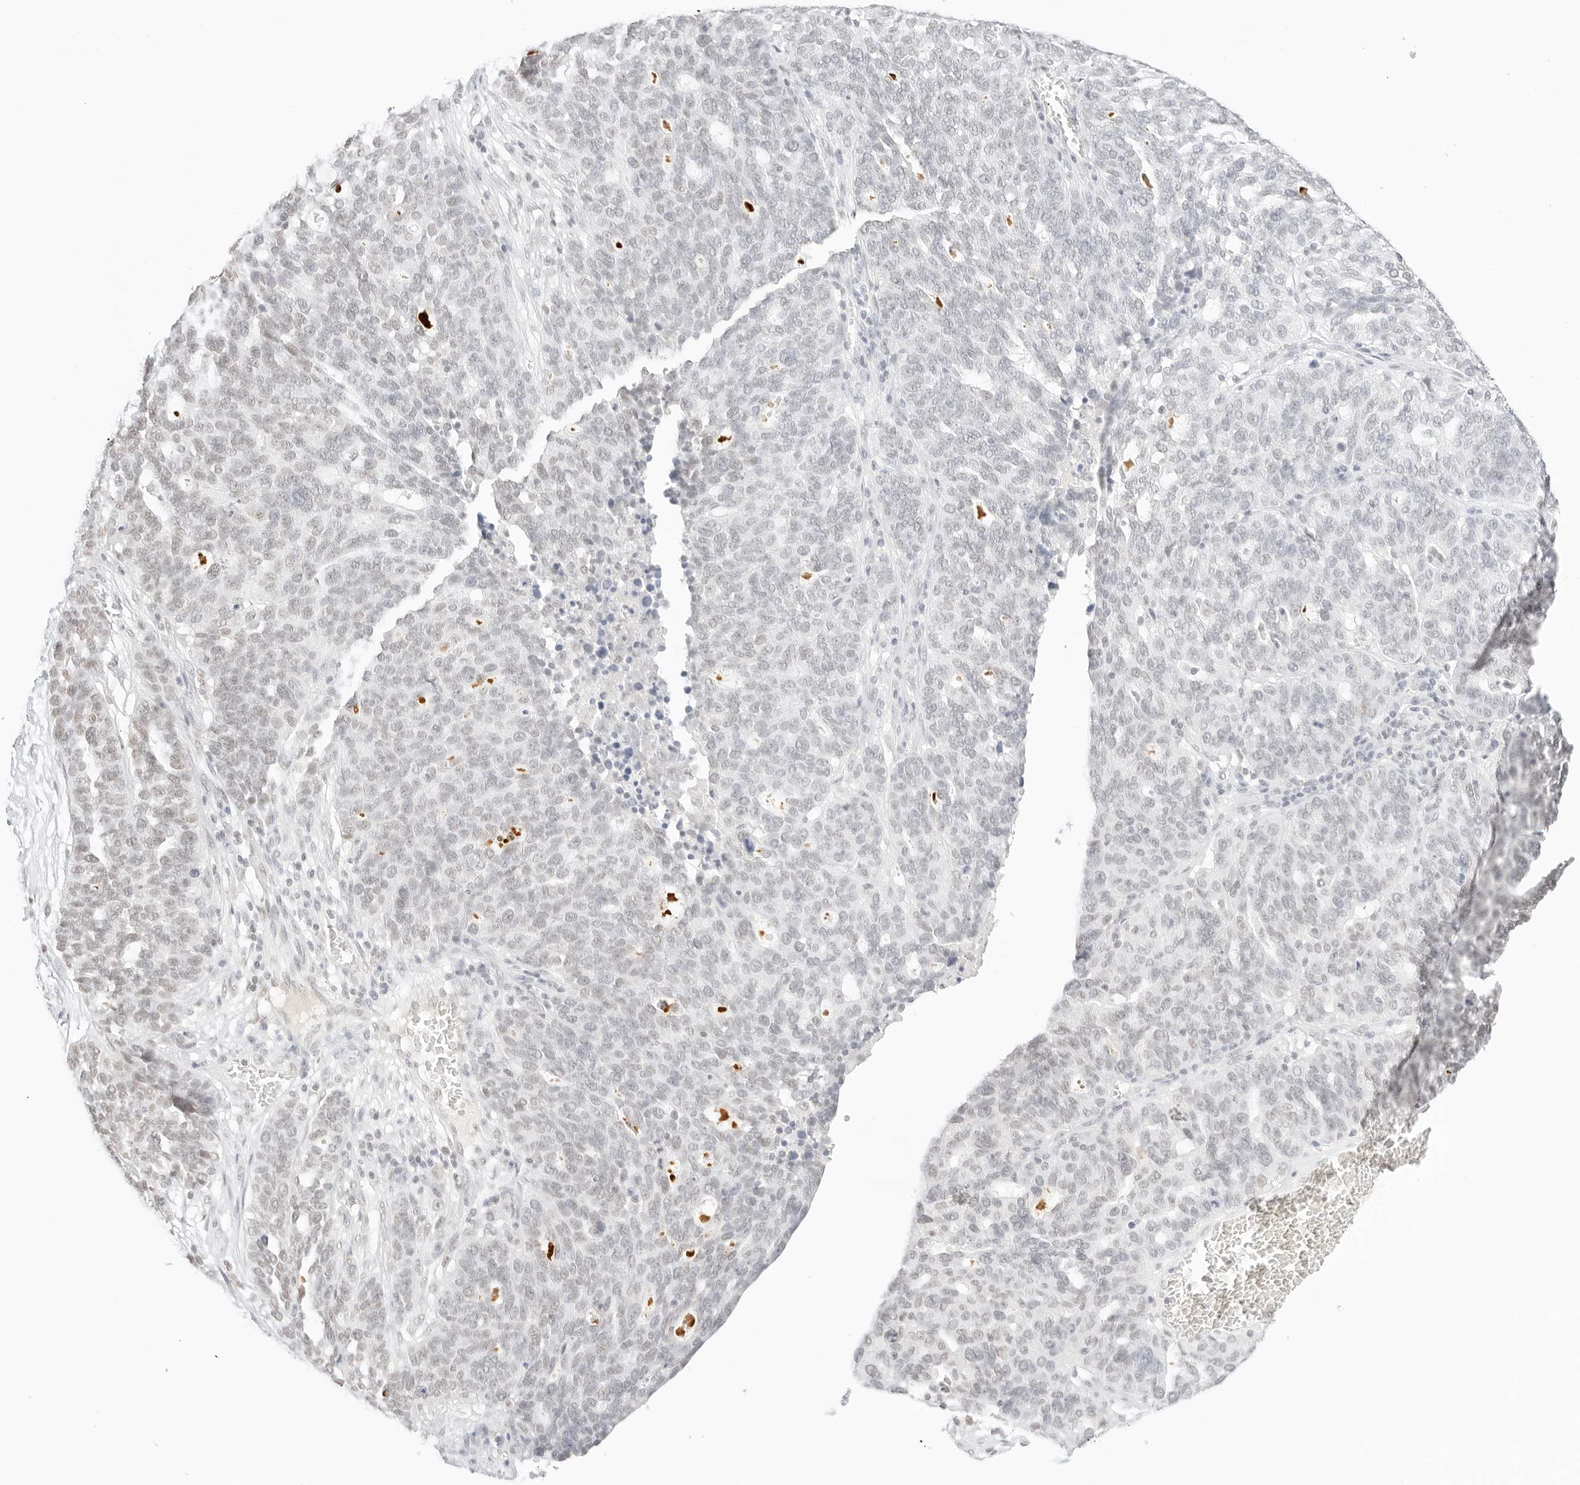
{"staining": {"intensity": "negative", "quantity": "none", "location": "none"}, "tissue": "ovarian cancer", "cell_type": "Tumor cells", "image_type": "cancer", "snomed": [{"axis": "morphology", "description": "Cystadenocarcinoma, serous, NOS"}, {"axis": "topography", "description": "Ovary"}], "caption": "High power microscopy photomicrograph of an IHC micrograph of serous cystadenocarcinoma (ovarian), revealing no significant expression in tumor cells. The staining was performed using DAB (3,3'-diaminobenzidine) to visualize the protein expression in brown, while the nuclei were stained in blue with hematoxylin (Magnification: 20x).", "gene": "FBLN5", "patient": {"sex": "female", "age": 59}}